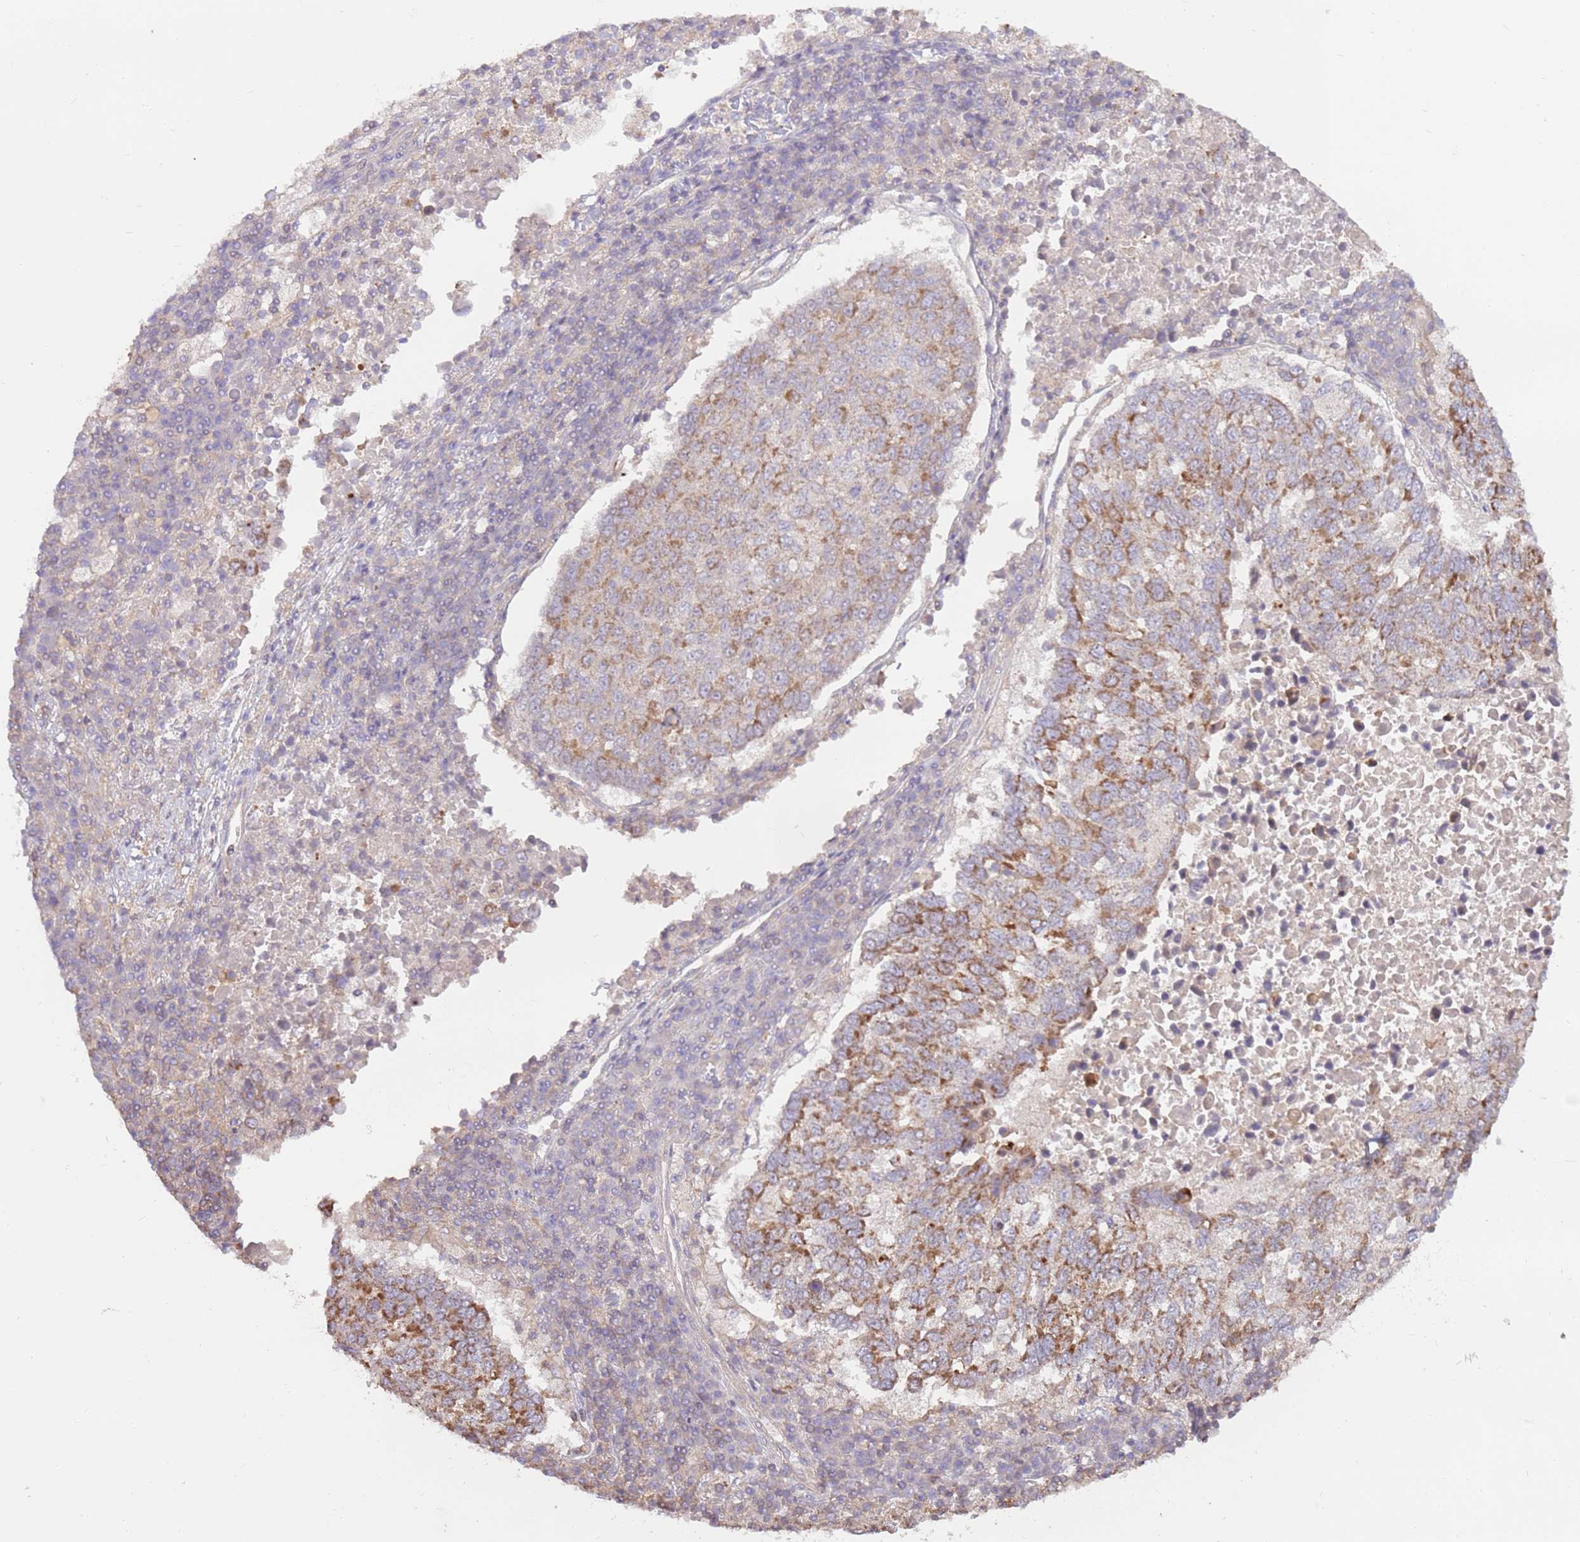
{"staining": {"intensity": "moderate", "quantity": ">75%", "location": "cytoplasmic/membranous"}, "tissue": "lung cancer", "cell_type": "Tumor cells", "image_type": "cancer", "snomed": [{"axis": "morphology", "description": "Squamous cell carcinoma, NOS"}, {"axis": "topography", "description": "Lung"}], "caption": "A brown stain labels moderate cytoplasmic/membranous expression of a protein in human lung cancer tumor cells.", "gene": "EVA1B", "patient": {"sex": "male", "age": 73}}